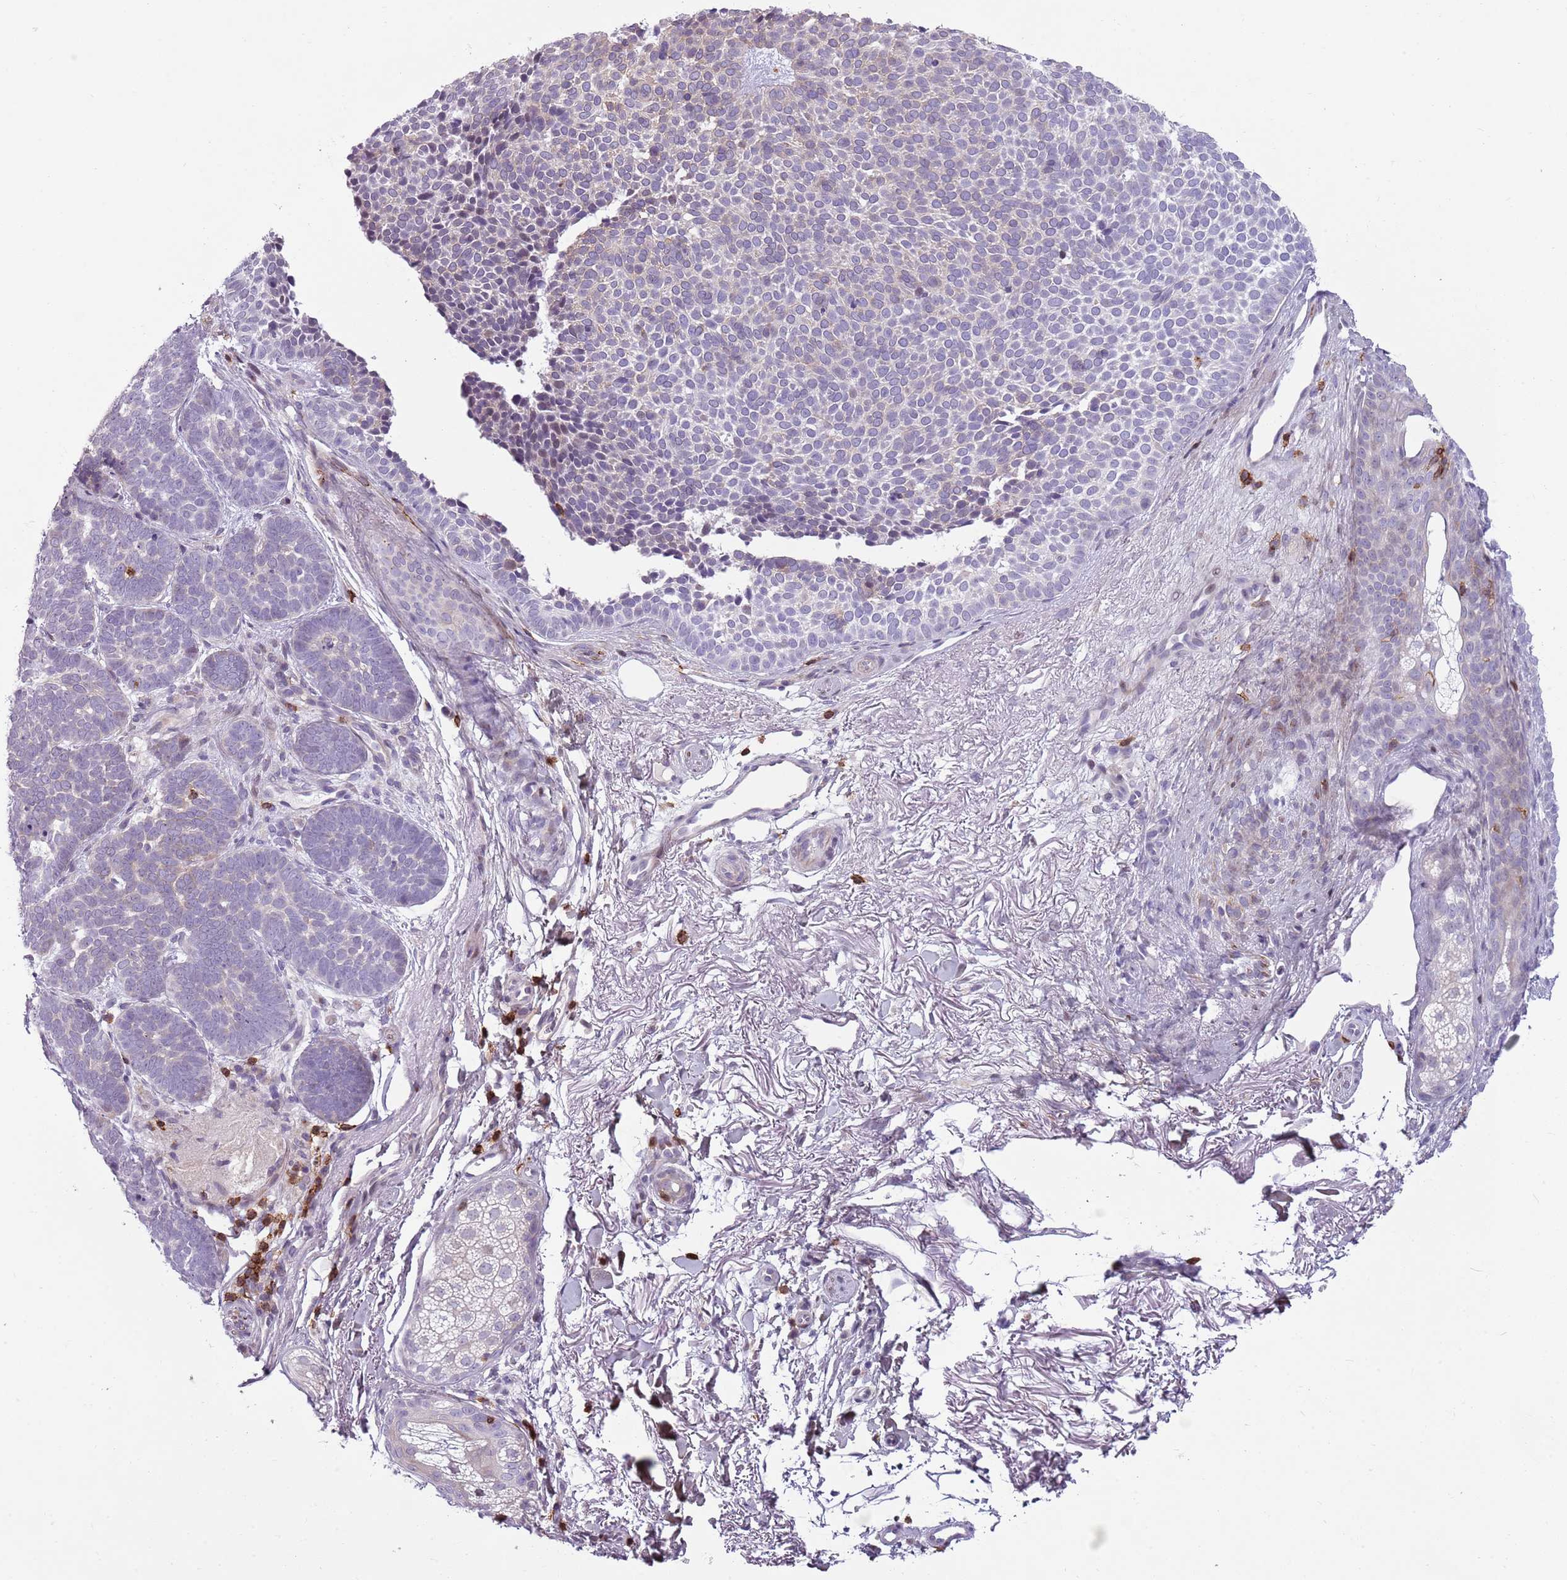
{"staining": {"intensity": "negative", "quantity": "none", "location": "none"}, "tissue": "skin cancer", "cell_type": "Tumor cells", "image_type": "cancer", "snomed": [{"axis": "morphology", "description": "Basal cell carcinoma"}, {"axis": "topography", "description": "Skin"}], "caption": "Tumor cells are negative for brown protein staining in basal cell carcinoma (skin).", "gene": "ZNF583", "patient": {"sex": "female", "age": 77}}